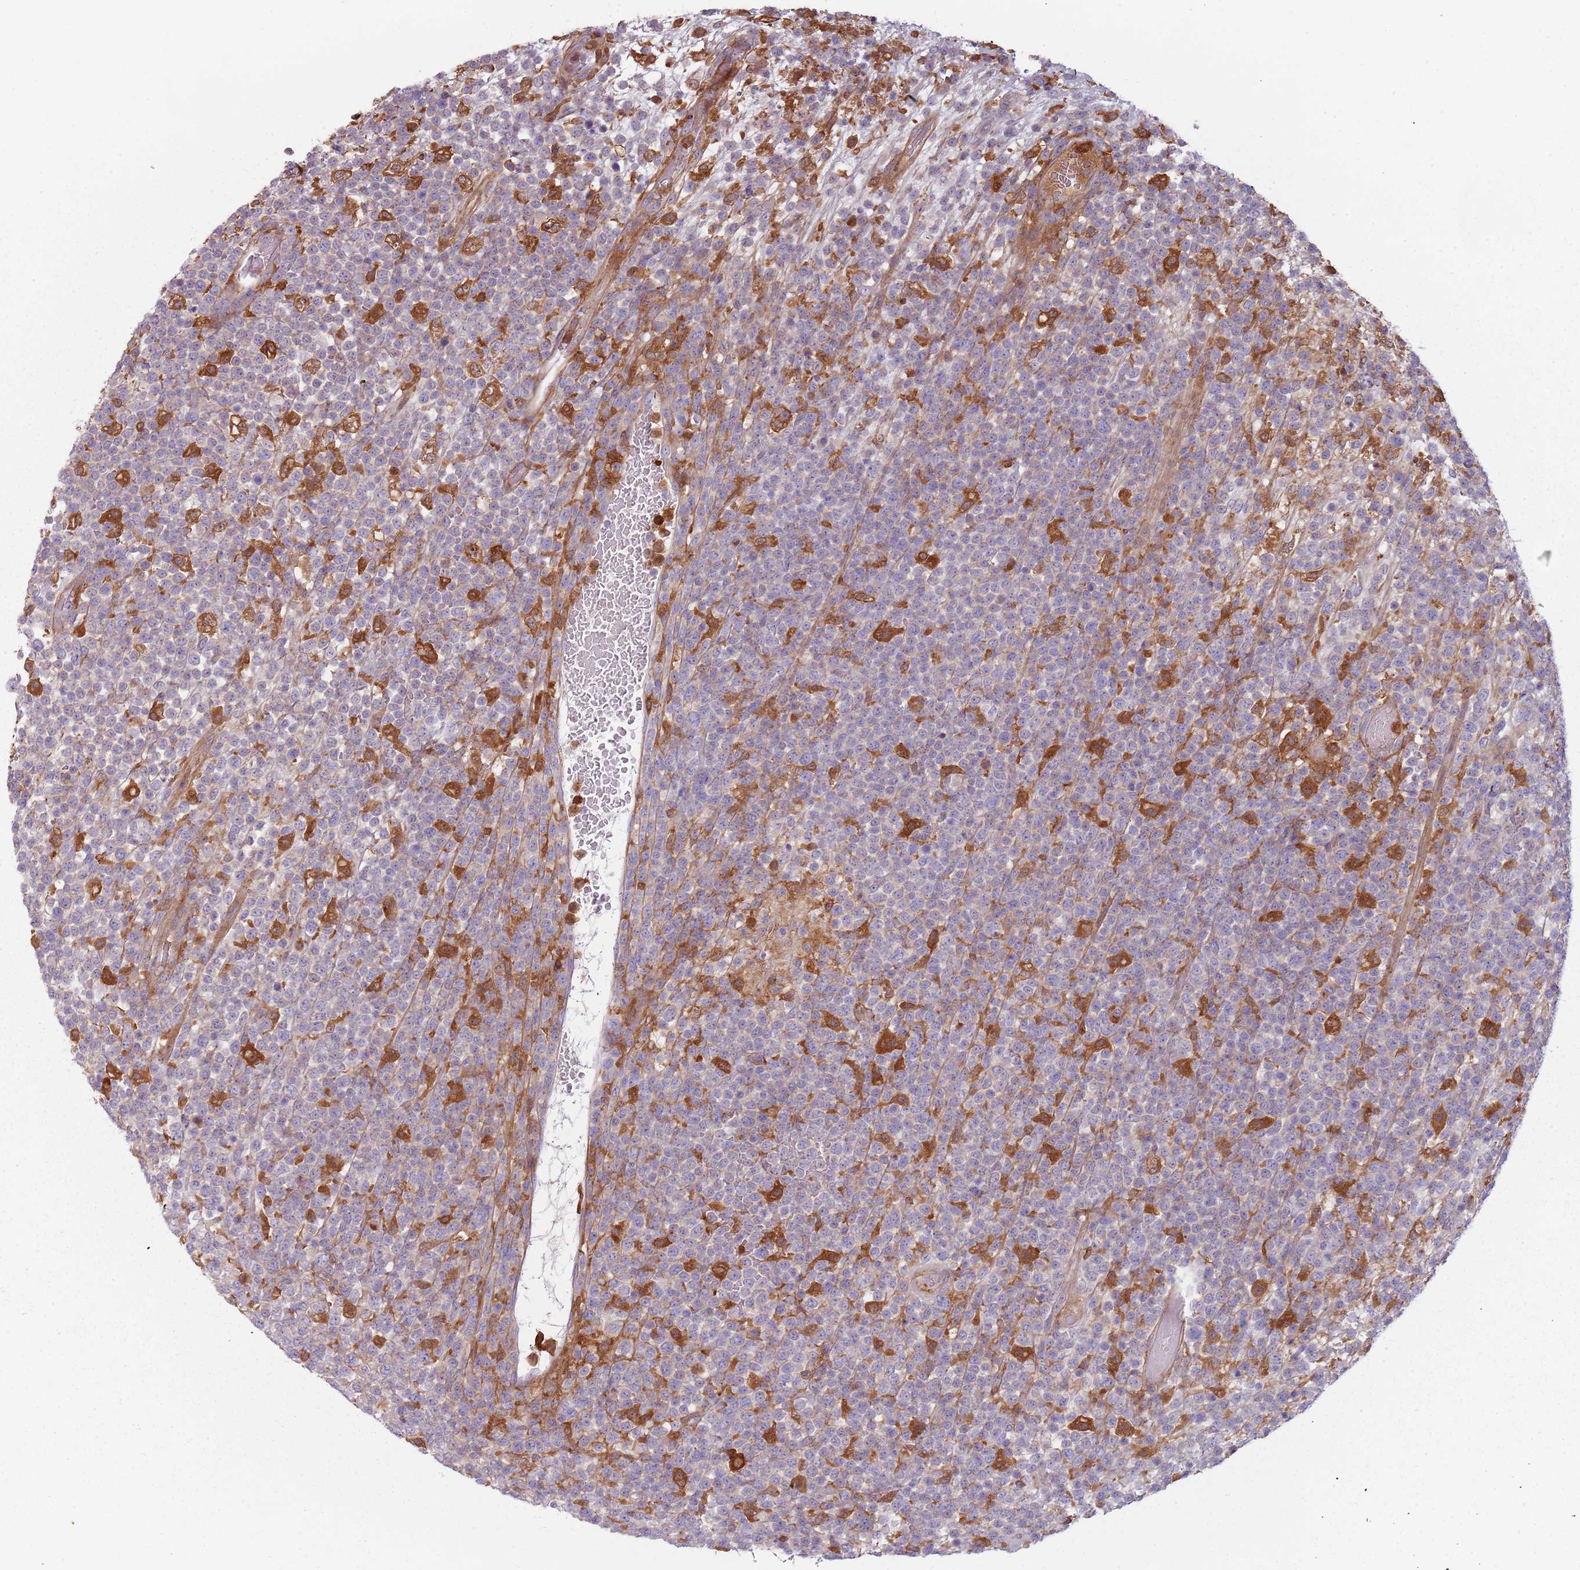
{"staining": {"intensity": "strong", "quantity": "<25%", "location": "cytoplasmic/membranous"}, "tissue": "lymphoma", "cell_type": "Tumor cells", "image_type": "cancer", "snomed": [{"axis": "morphology", "description": "Malignant lymphoma, non-Hodgkin's type, High grade"}, {"axis": "topography", "description": "Colon"}], "caption": "High-grade malignant lymphoma, non-Hodgkin's type stained with DAB IHC exhibits medium levels of strong cytoplasmic/membranous staining in approximately <25% of tumor cells. (brown staining indicates protein expression, while blue staining denotes nuclei).", "gene": "NADK", "patient": {"sex": "female", "age": 53}}